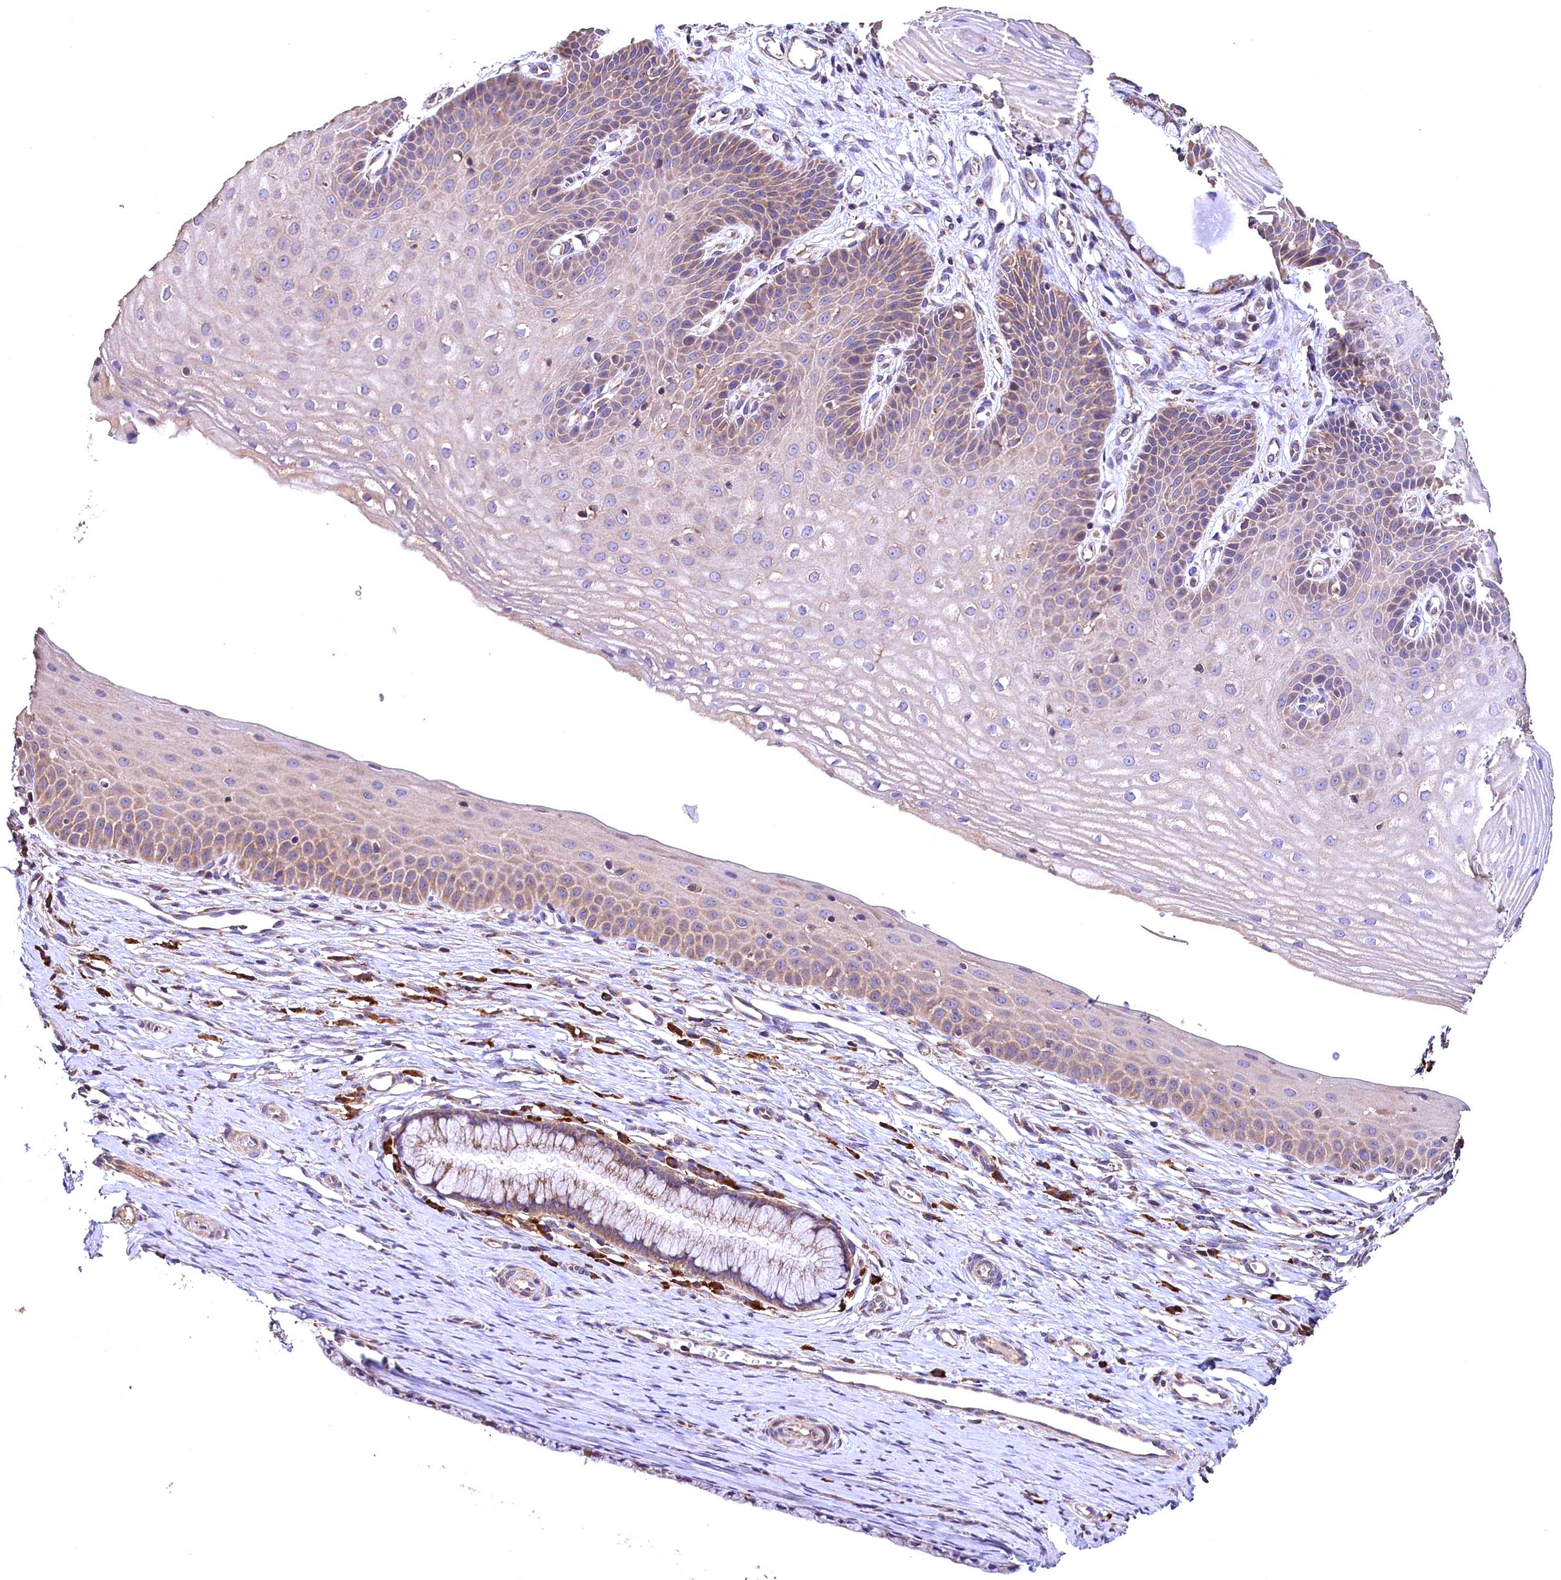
{"staining": {"intensity": "weak", "quantity": ">75%", "location": "cytoplasmic/membranous"}, "tissue": "cervix", "cell_type": "Glandular cells", "image_type": "normal", "snomed": [{"axis": "morphology", "description": "Normal tissue, NOS"}, {"axis": "topography", "description": "Cervix"}], "caption": "Immunohistochemistry (IHC) micrograph of normal cervix stained for a protein (brown), which displays low levels of weak cytoplasmic/membranous expression in approximately >75% of glandular cells.", "gene": "ENKD1", "patient": {"sex": "female", "age": 36}}